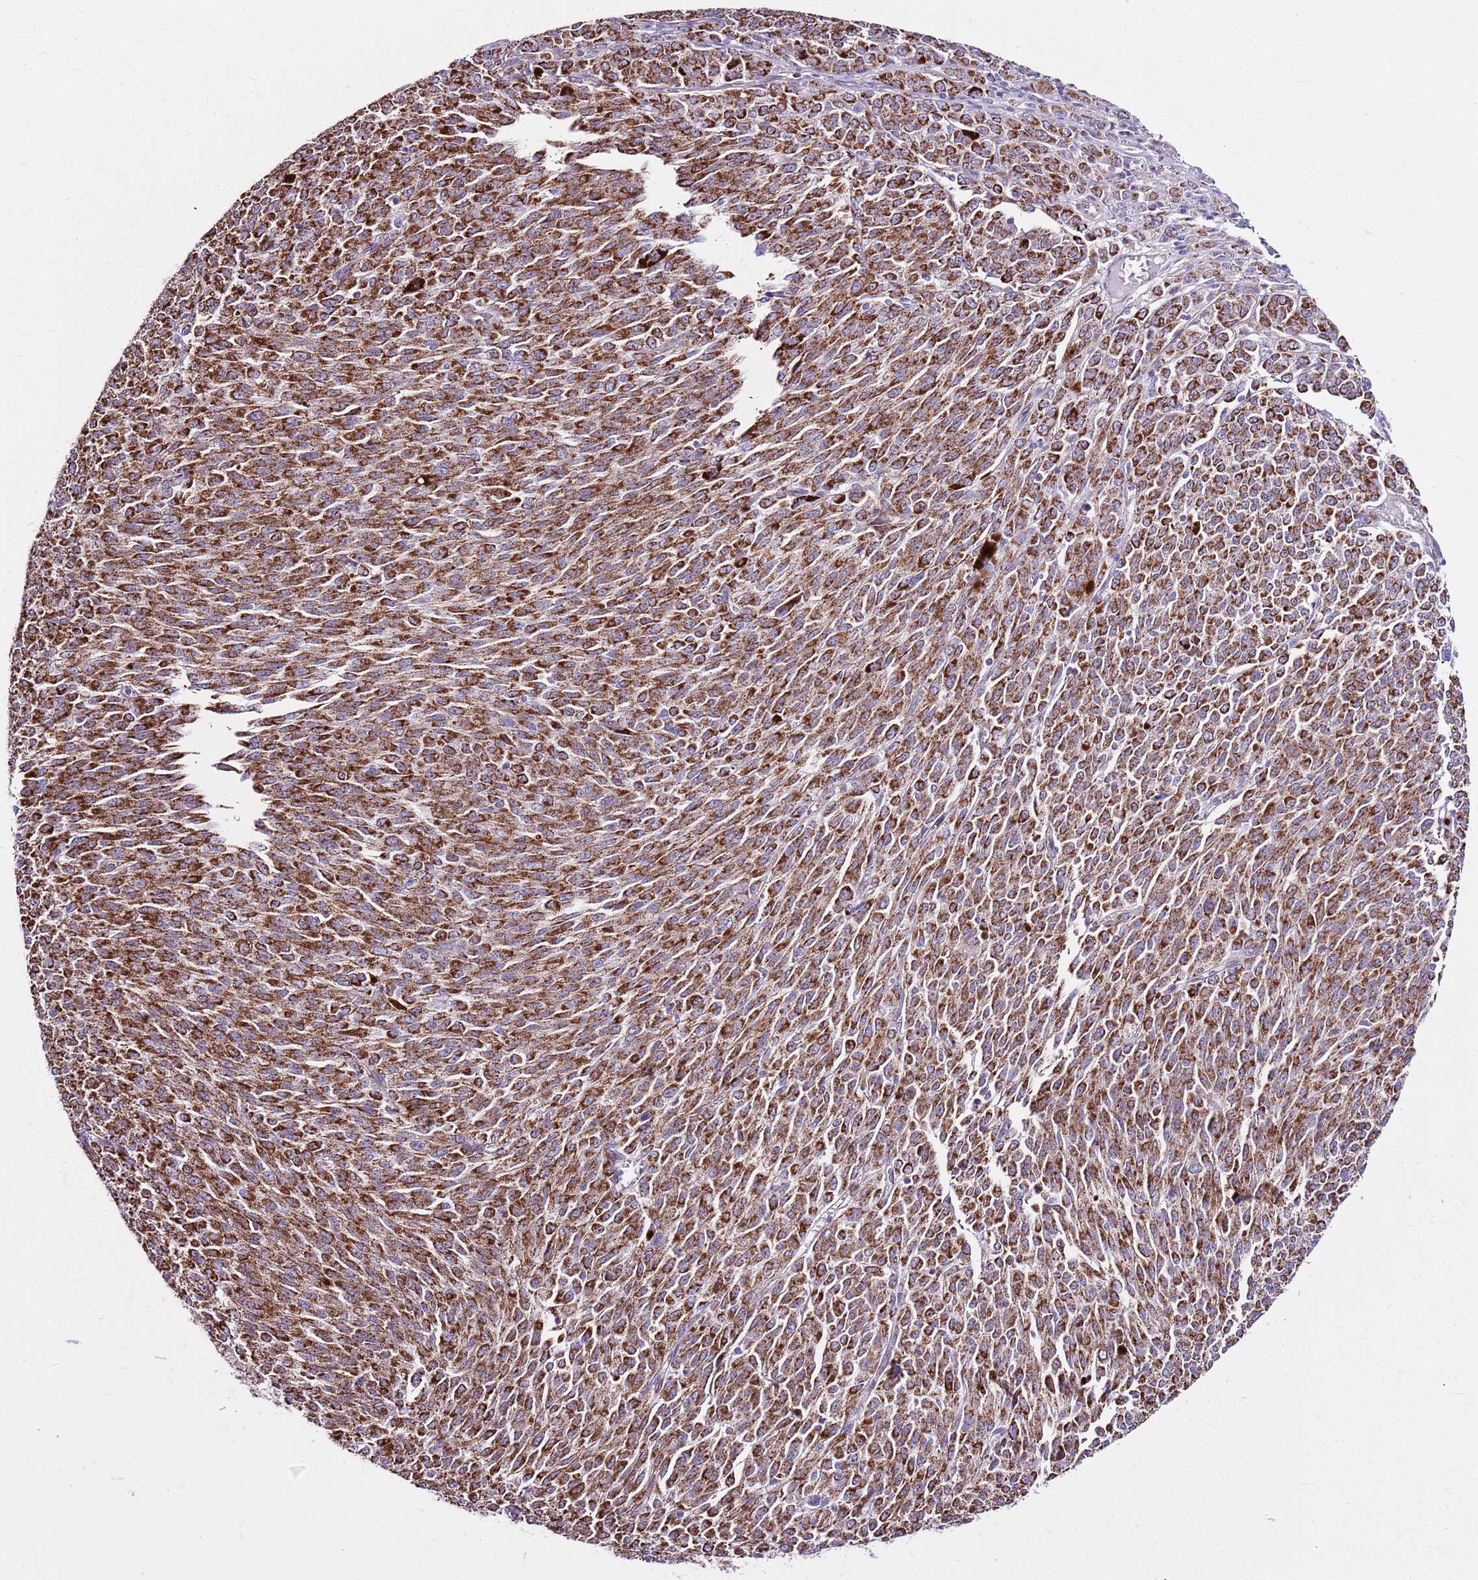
{"staining": {"intensity": "strong", "quantity": ">75%", "location": "cytoplasmic/membranous"}, "tissue": "melanoma", "cell_type": "Tumor cells", "image_type": "cancer", "snomed": [{"axis": "morphology", "description": "Malignant melanoma, NOS"}, {"axis": "topography", "description": "Skin"}], "caption": "Tumor cells display strong cytoplasmic/membranous staining in about >75% of cells in malignant melanoma.", "gene": "HECTD4", "patient": {"sex": "female", "age": 52}}